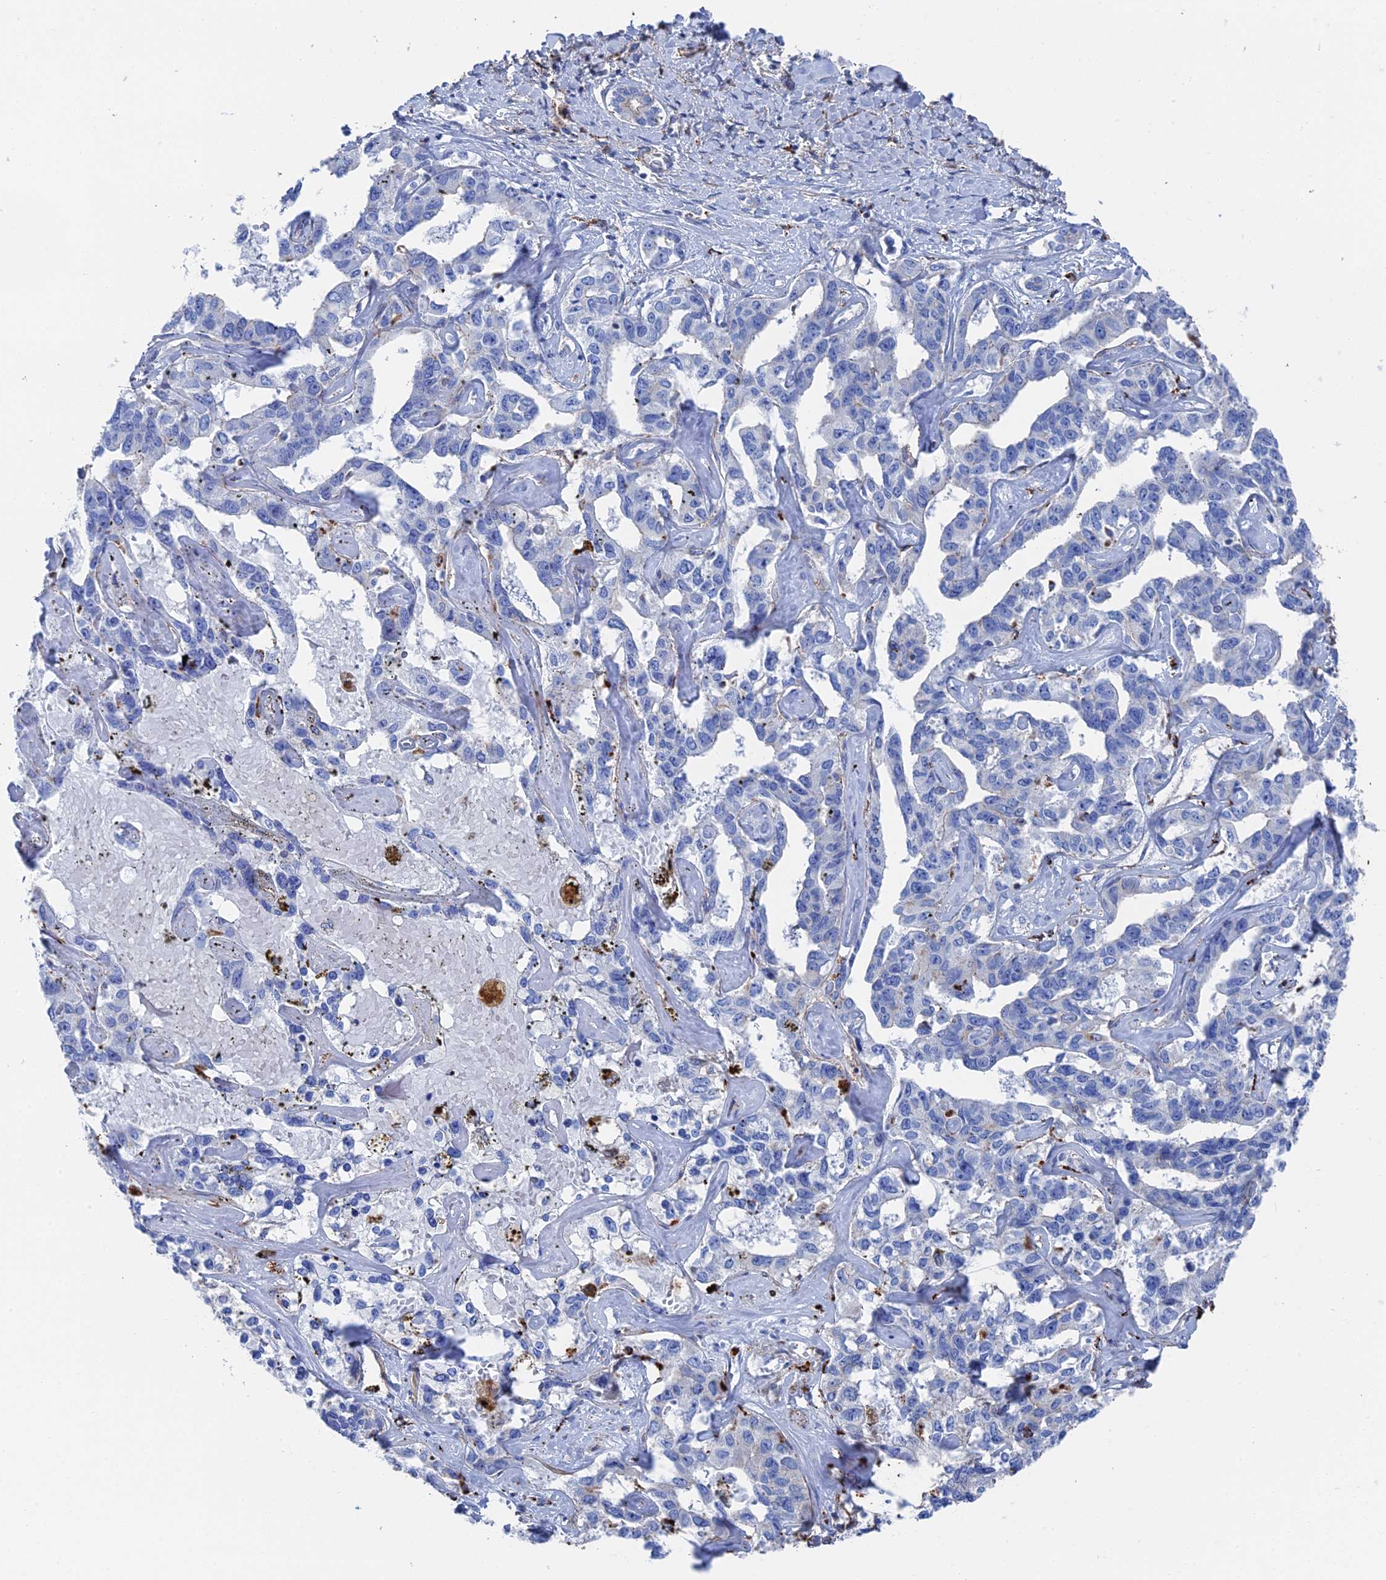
{"staining": {"intensity": "negative", "quantity": "none", "location": "none"}, "tissue": "liver cancer", "cell_type": "Tumor cells", "image_type": "cancer", "snomed": [{"axis": "morphology", "description": "Cholangiocarcinoma"}, {"axis": "topography", "description": "Liver"}], "caption": "IHC photomicrograph of neoplastic tissue: liver cancer (cholangiocarcinoma) stained with DAB (3,3'-diaminobenzidine) displays no significant protein staining in tumor cells.", "gene": "STRA6", "patient": {"sex": "male", "age": 59}}